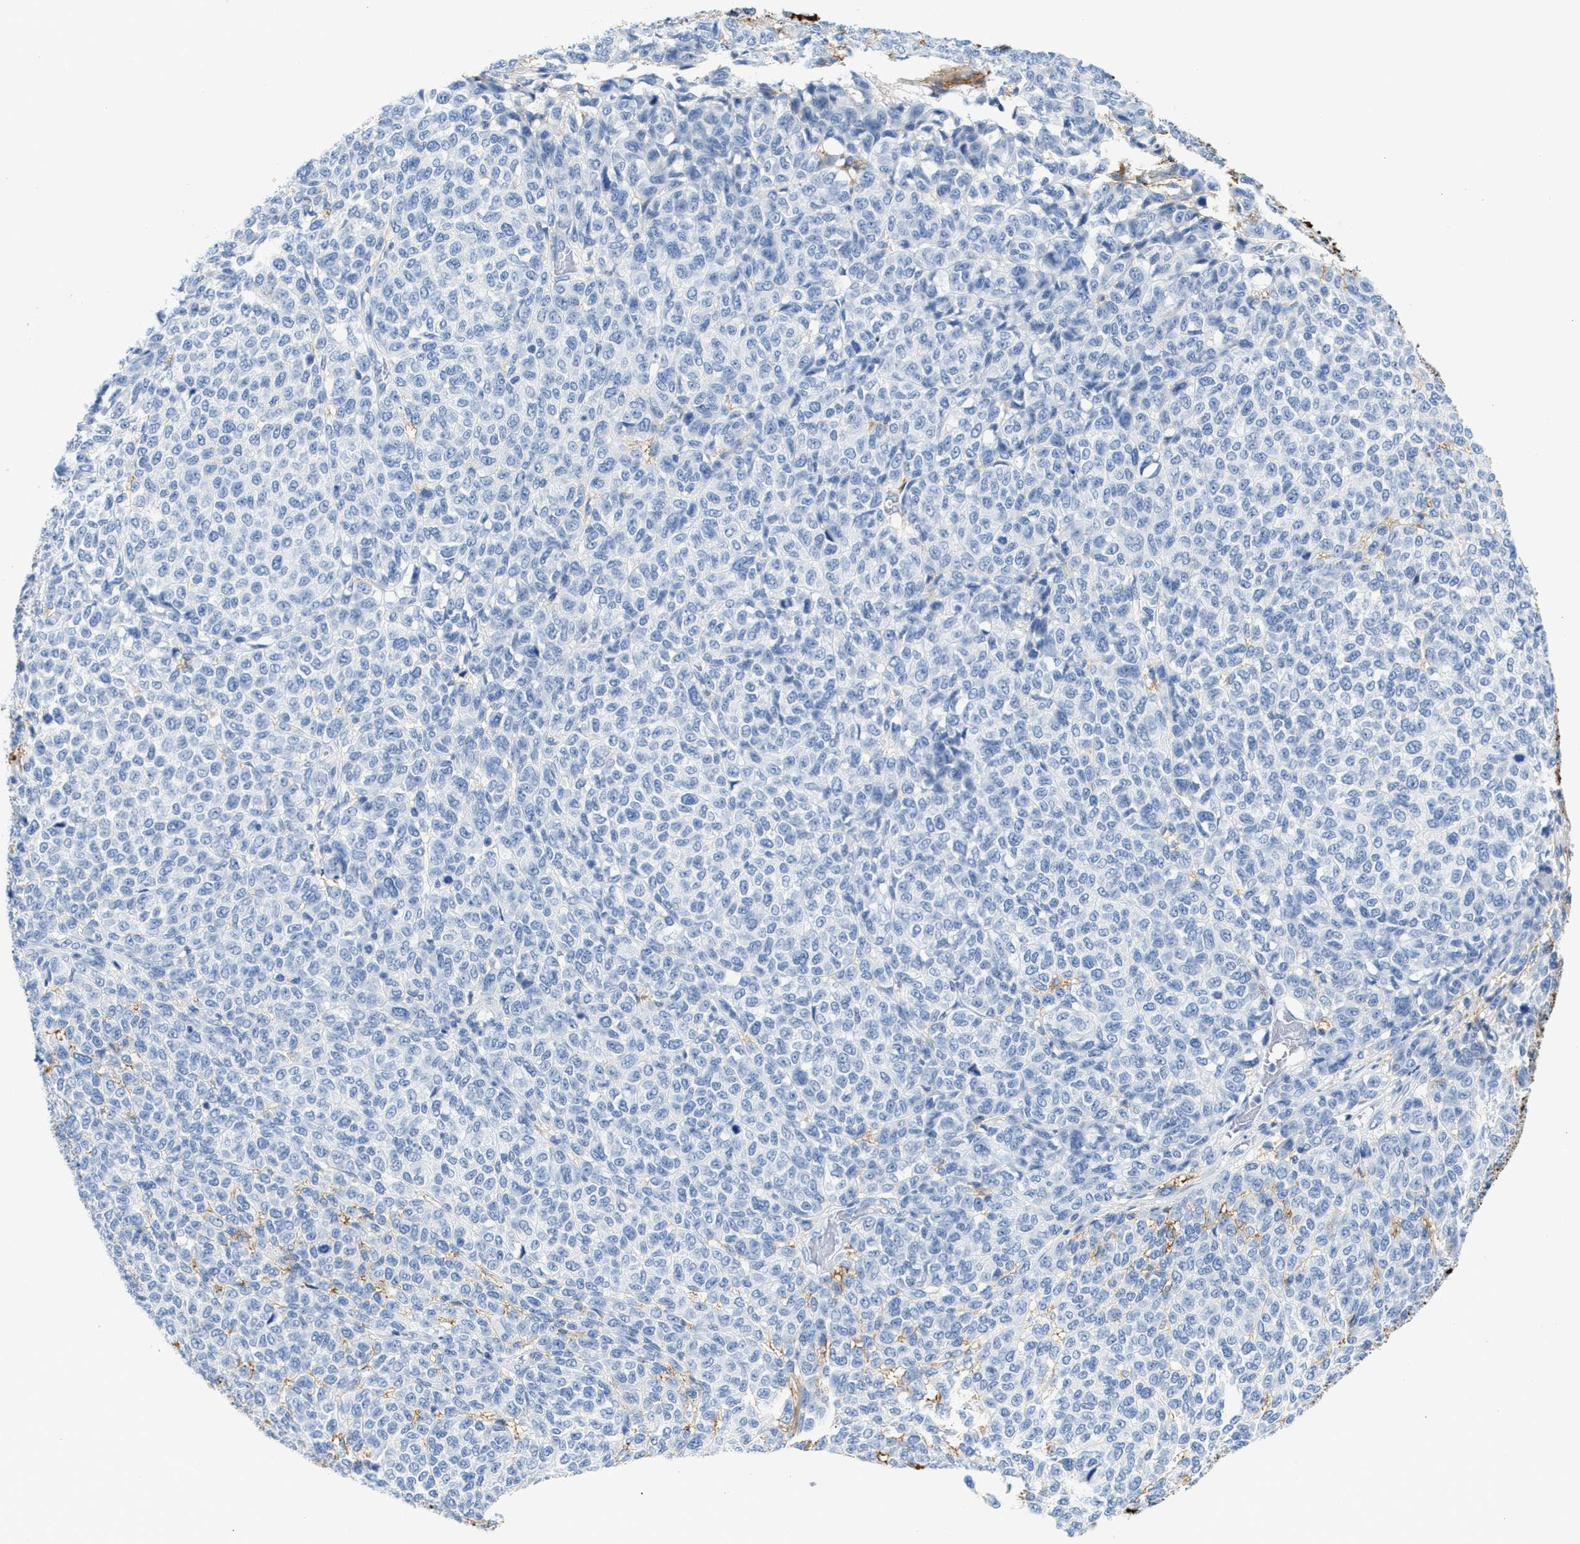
{"staining": {"intensity": "negative", "quantity": "none", "location": "none"}, "tissue": "melanoma", "cell_type": "Tumor cells", "image_type": "cancer", "snomed": [{"axis": "morphology", "description": "Malignant melanoma, NOS"}, {"axis": "topography", "description": "Skin"}], "caption": "Micrograph shows no protein expression in tumor cells of malignant melanoma tissue.", "gene": "TNR", "patient": {"sex": "male", "age": 59}}